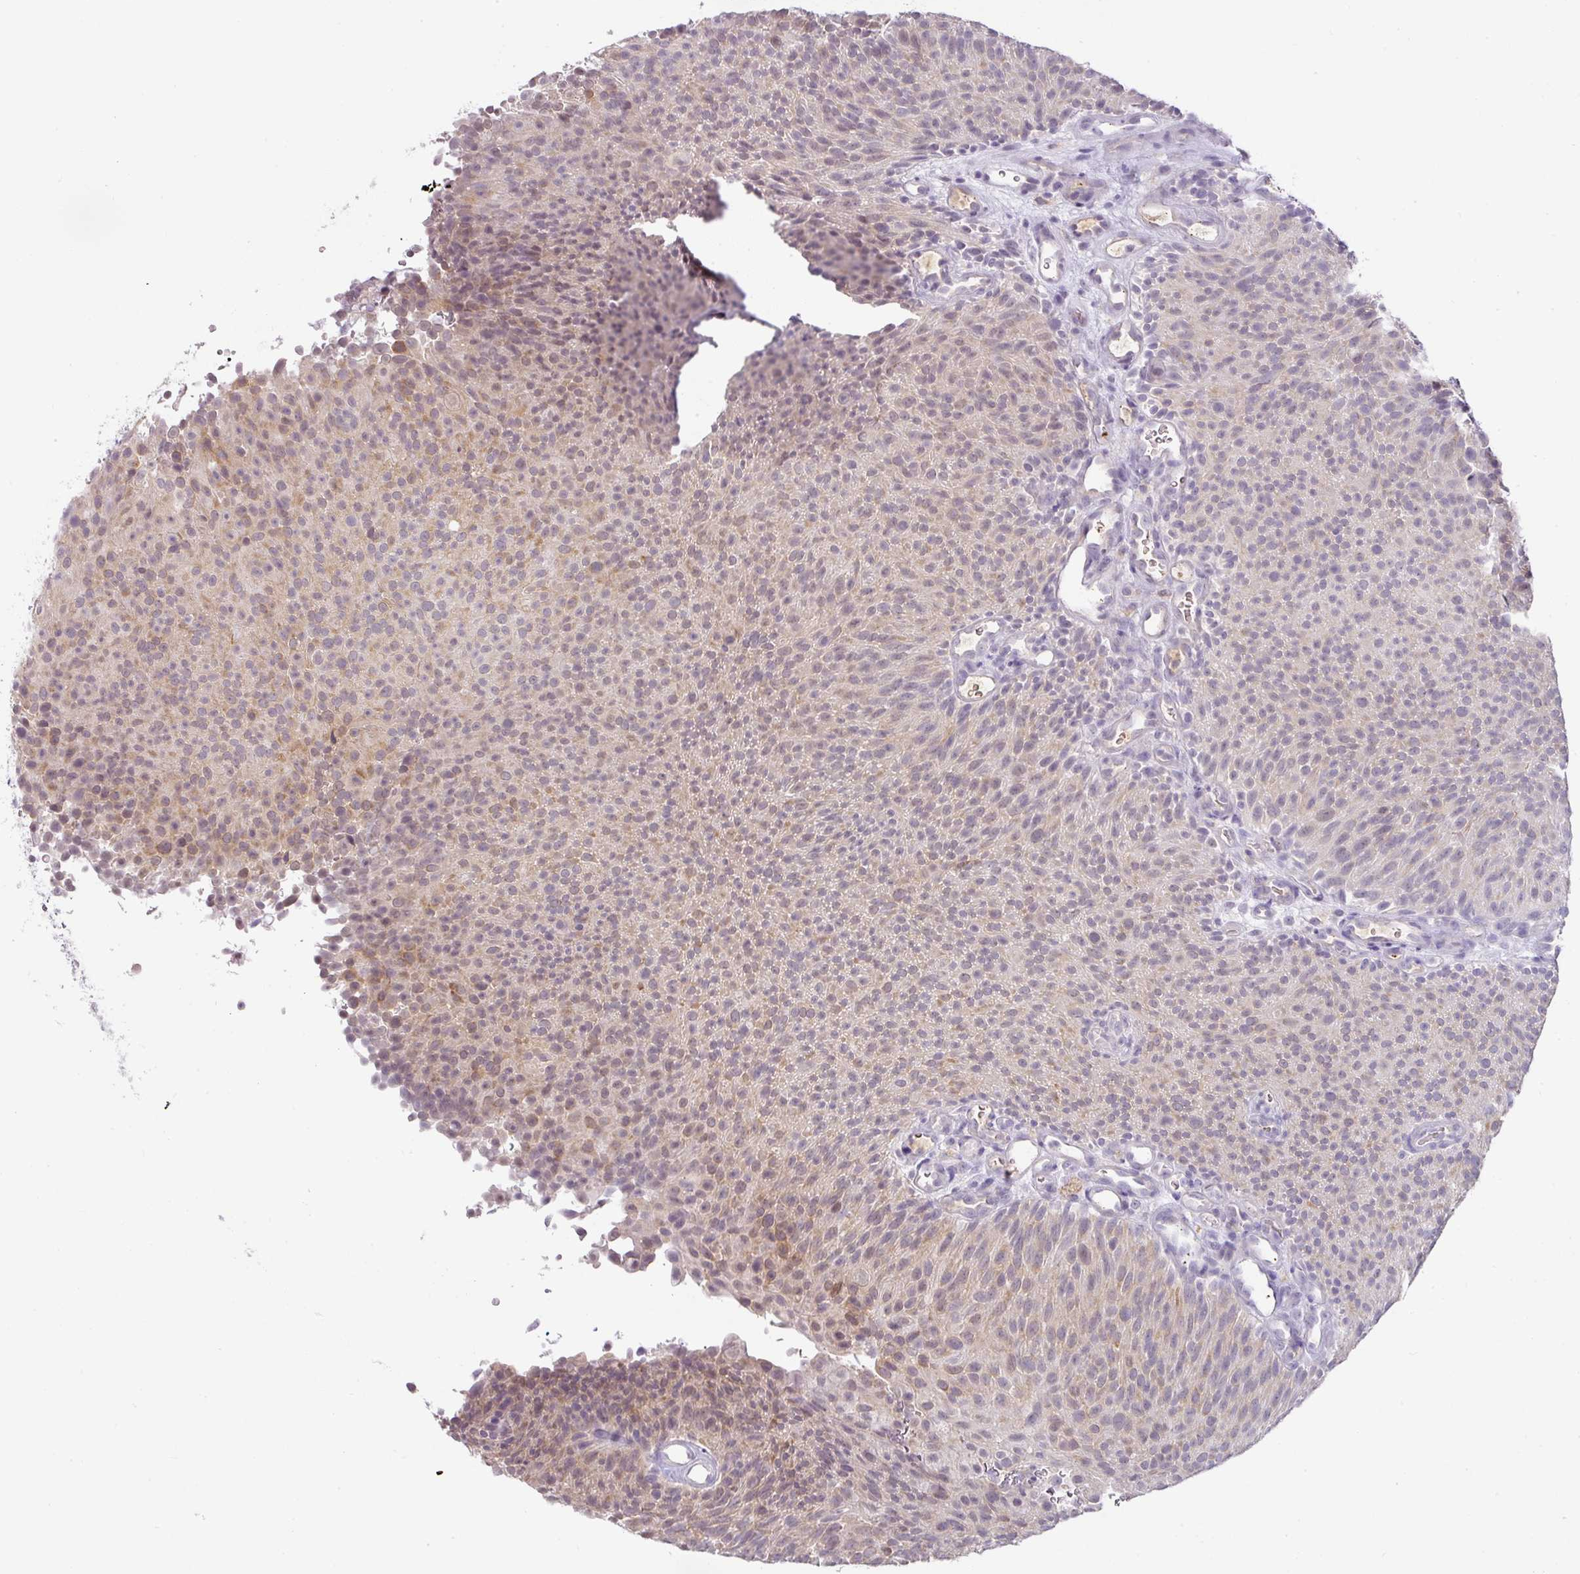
{"staining": {"intensity": "moderate", "quantity": "25%-75%", "location": "cytoplasmic/membranous"}, "tissue": "urothelial cancer", "cell_type": "Tumor cells", "image_type": "cancer", "snomed": [{"axis": "morphology", "description": "Urothelial carcinoma, Low grade"}, {"axis": "topography", "description": "Urinary bladder"}], "caption": "The image shows staining of low-grade urothelial carcinoma, revealing moderate cytoplasmic/membranous protein expression (brown color) within tumor cells.", "gene": "FGF17", "patient": {"sex": "male", "age": 78}}